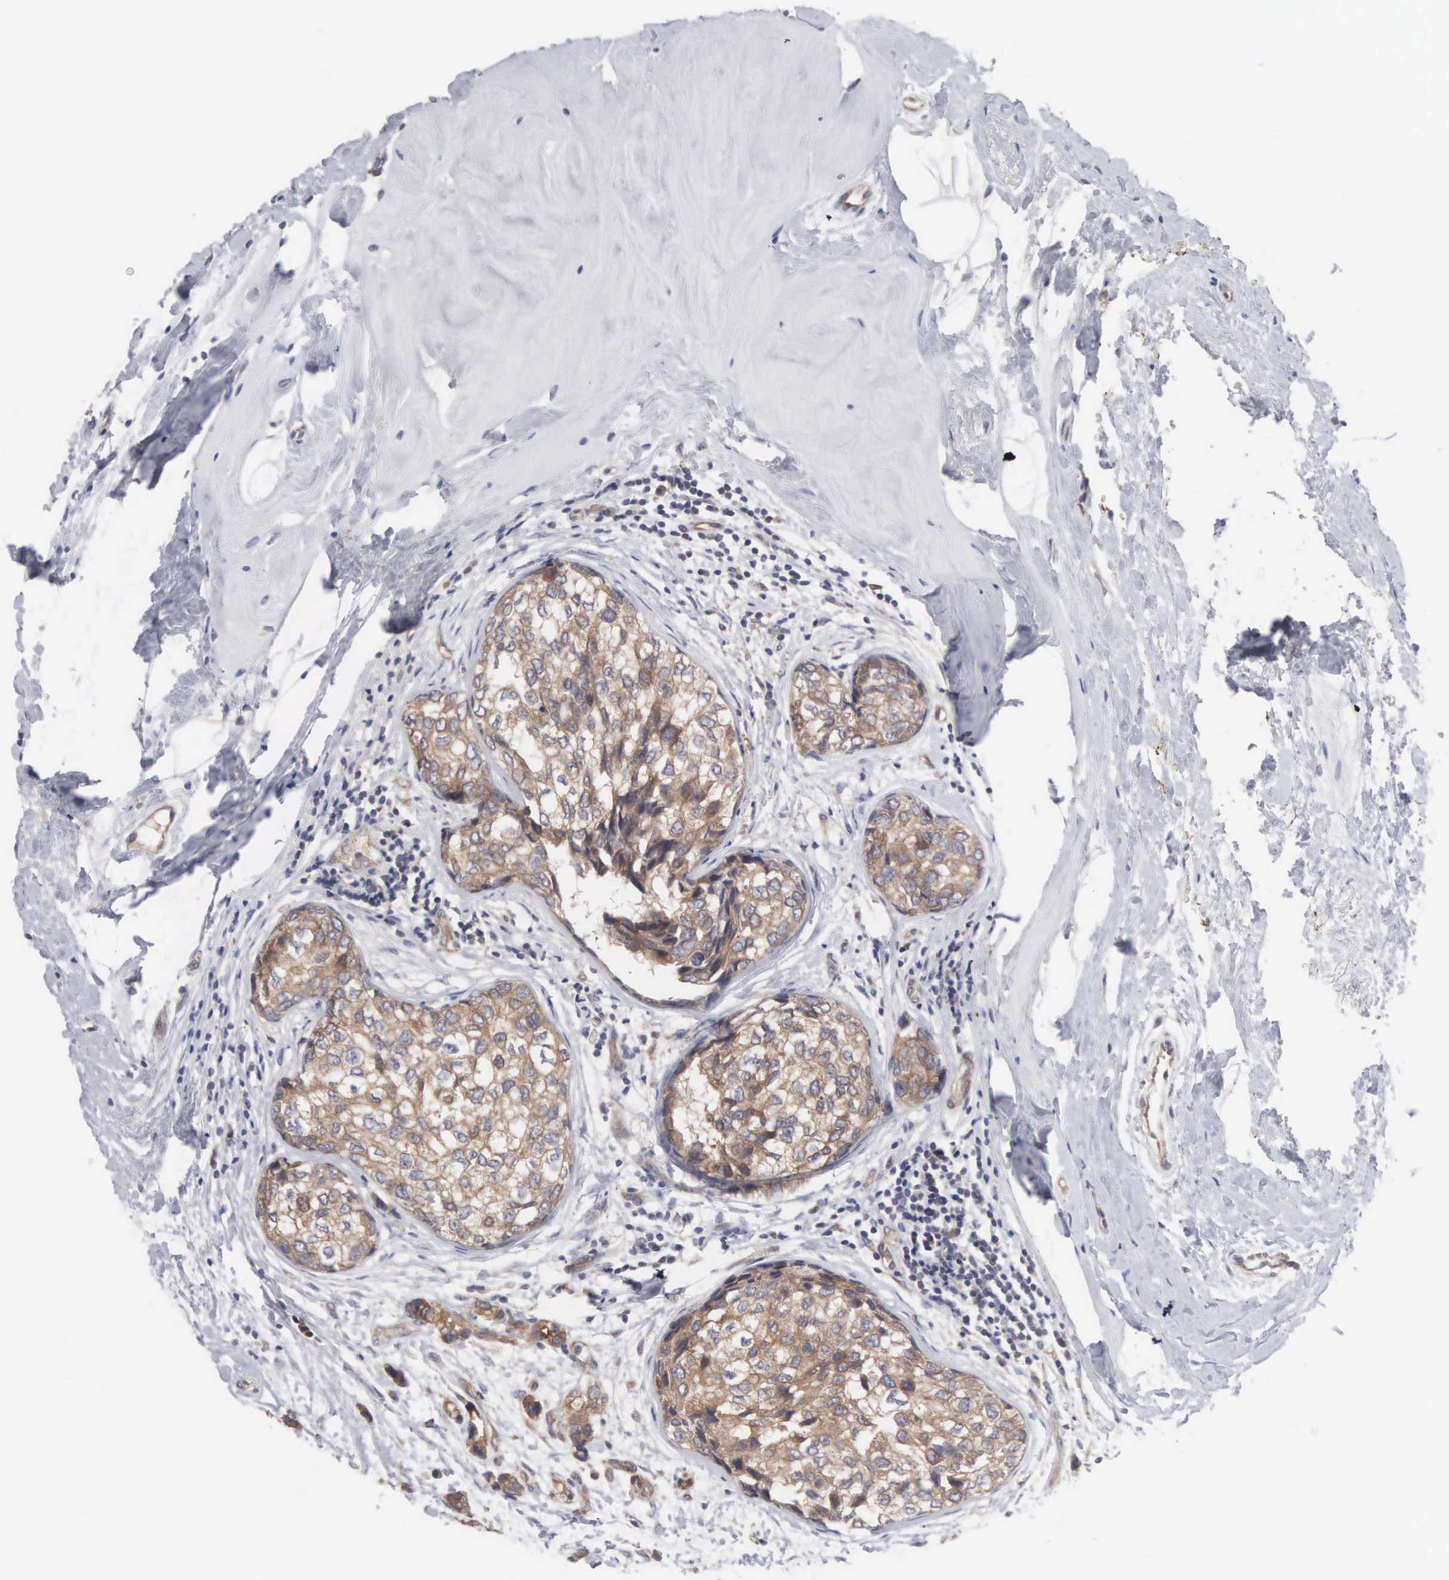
{"staining": {"intensity": "moderate", "quantity": ">75%", "location": "cytoplasmic/membranous"}, "tissue": "breast cancer", "cell_type": "Tumor cells", "image_type": "cancer", "snomed": [{"axis": "morphology", "description": "Duct carcinoma"}, {"axis": "topography", "description": "Breast"}], "caption": "A photomicrograph showing moderate cytoplasmic/membranous staining in about >75% of tumor cells in breast cancer, as visualized by brown immunohistochemical staining.", "gene": "INF2", "patient": {"sex": "female", "age": 69}}